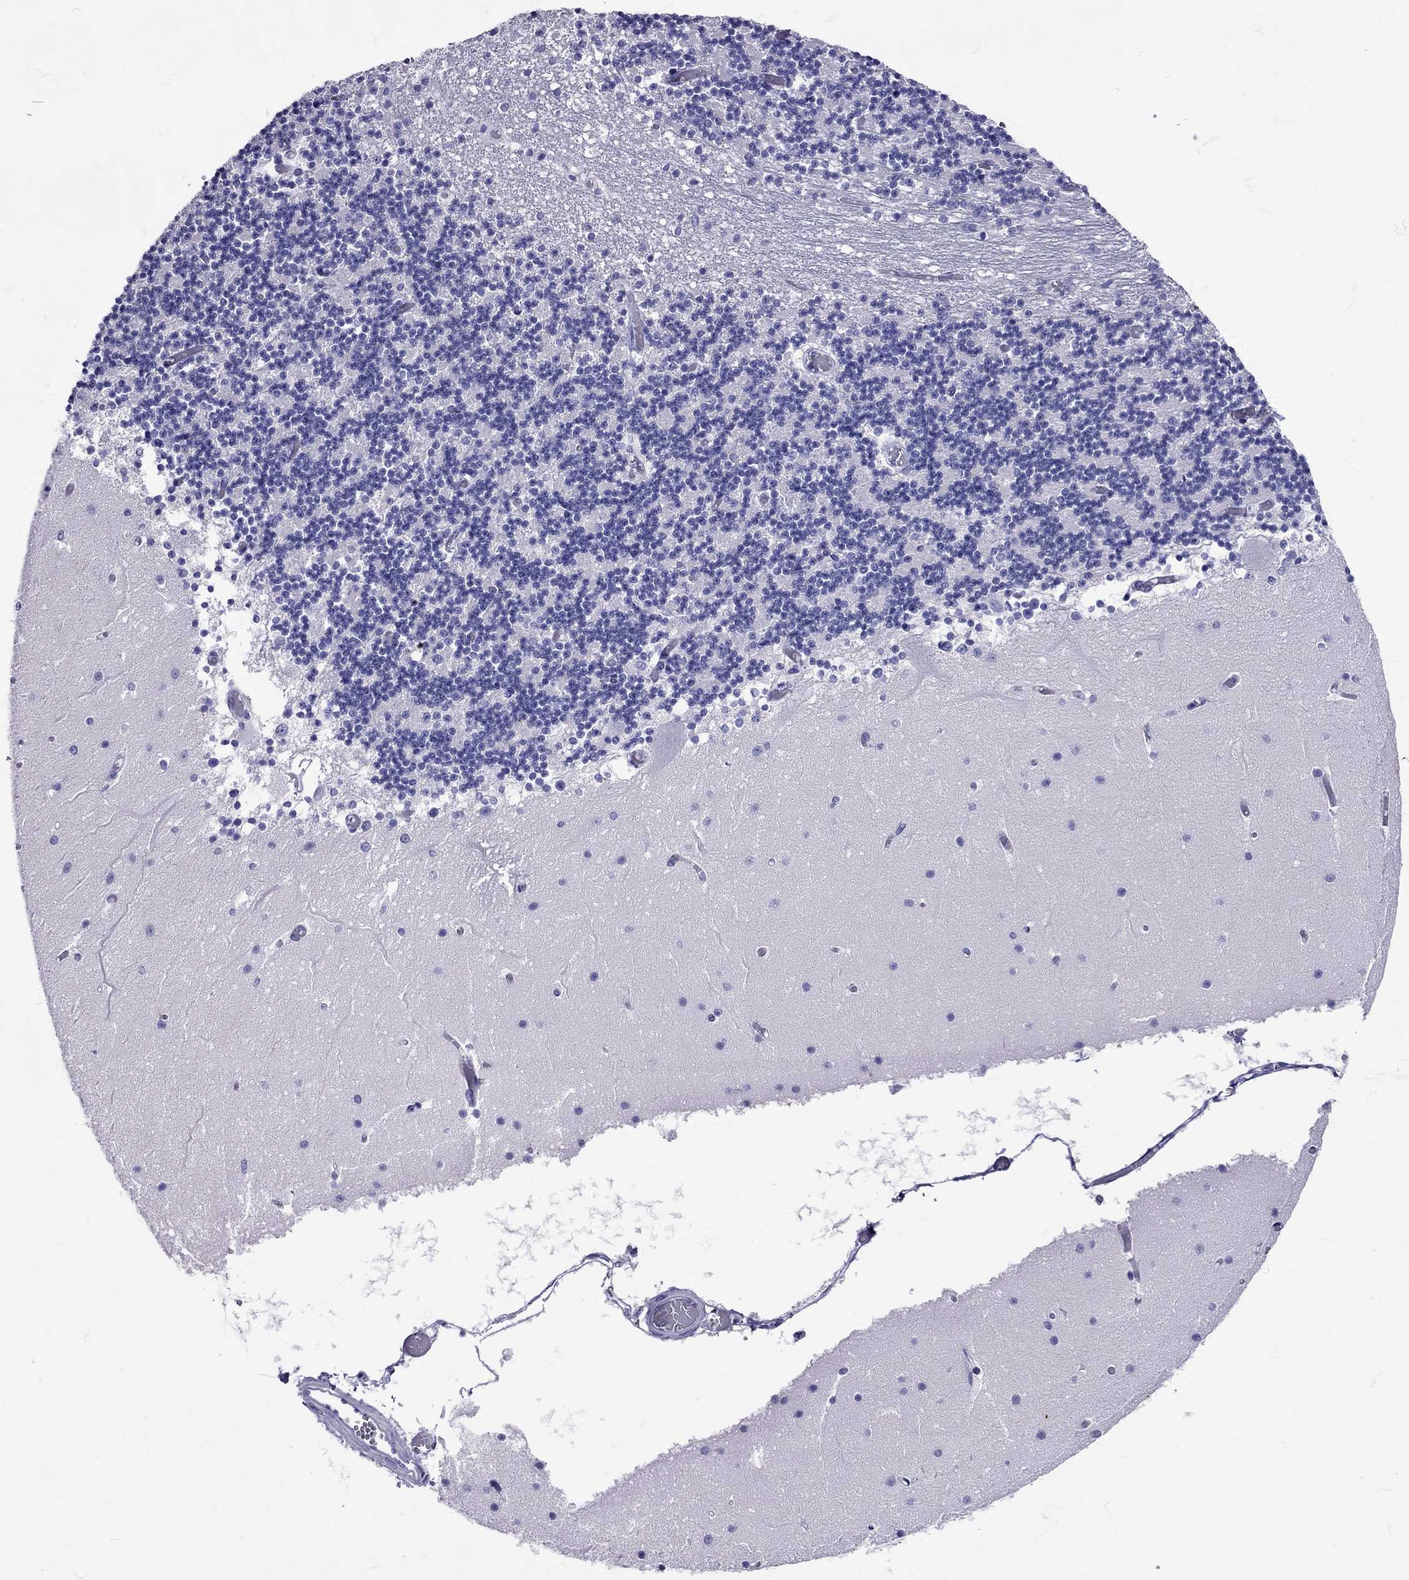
{"staining": {"intensity": "negative", "quantity": "none", "location": "none"}, "tissue": "cerebellum", "cell_type": "Cells in granular layer", "image_type": "normal", "snomed": [{"axis": "morphology", "description": "Normal tissue, NOS"}, {"axis": "topography", "description": "Cerebellum"}], "caption": "The photomicrograph demonstrates no significant staining in cells in granular layer of cerebellum. The staining is performed using DAB brown chromogen with nuclei counter-stained in using hematoxylin.", "gene": "AVP", "patient": {"sex": "female", "age": 28}}